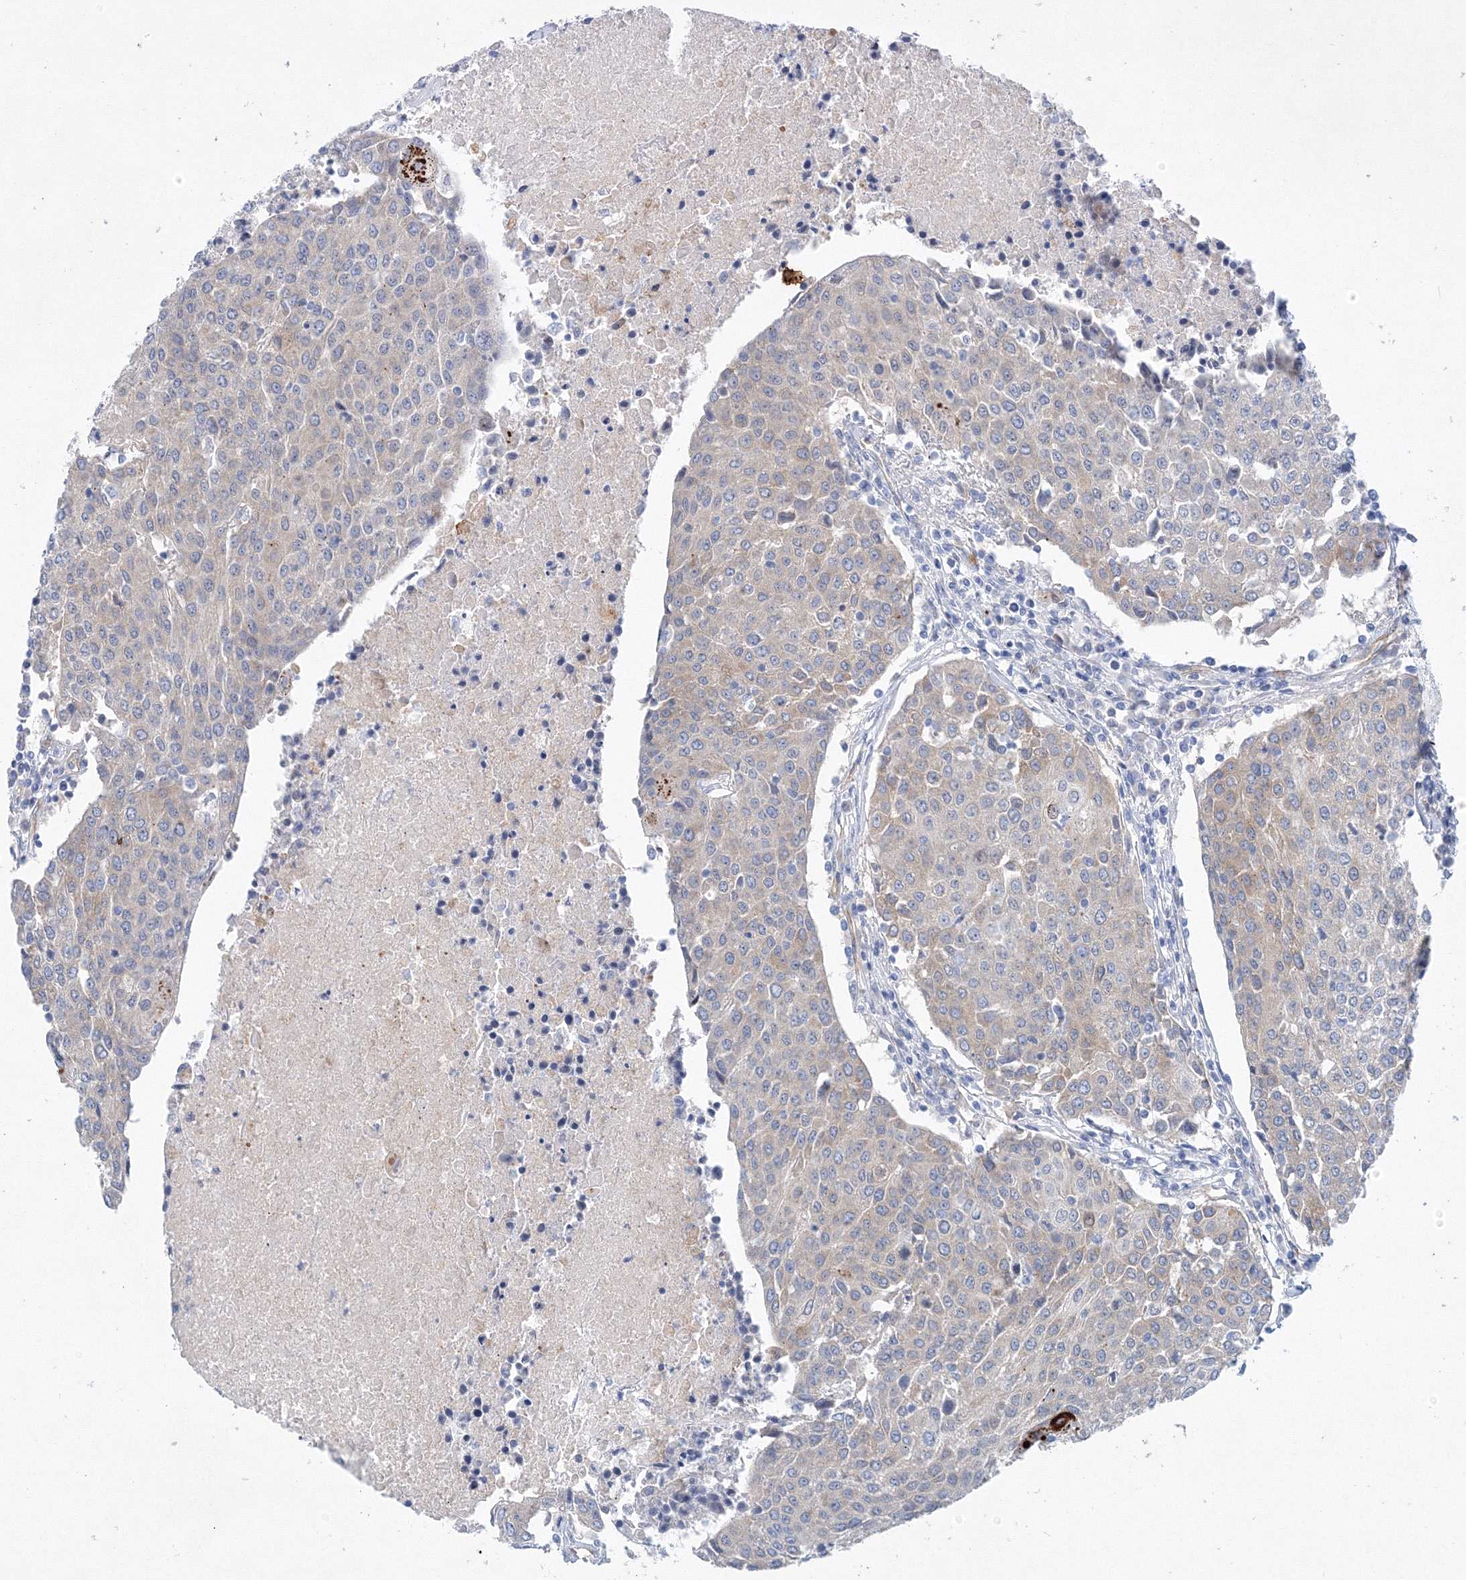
{"staining": {"intensity": "negative", "quantity": "none", "location": "none"}, "tissue": "urothelial cancer", "cell_type": "Tumor cells", "image_type": "cancer", "snomed": [{"axis": "morphology", "description": "Urothelial carcinoma, High grade"}, {"axis": "topography", "description": "Urinary bladder"}], "caption": "The histopathology image reveals no significant staining in tumor cells of urothelial carcinoma (high-grade).", "gene": "TANC1", "patient": {"sex": "female", "age": 85}}